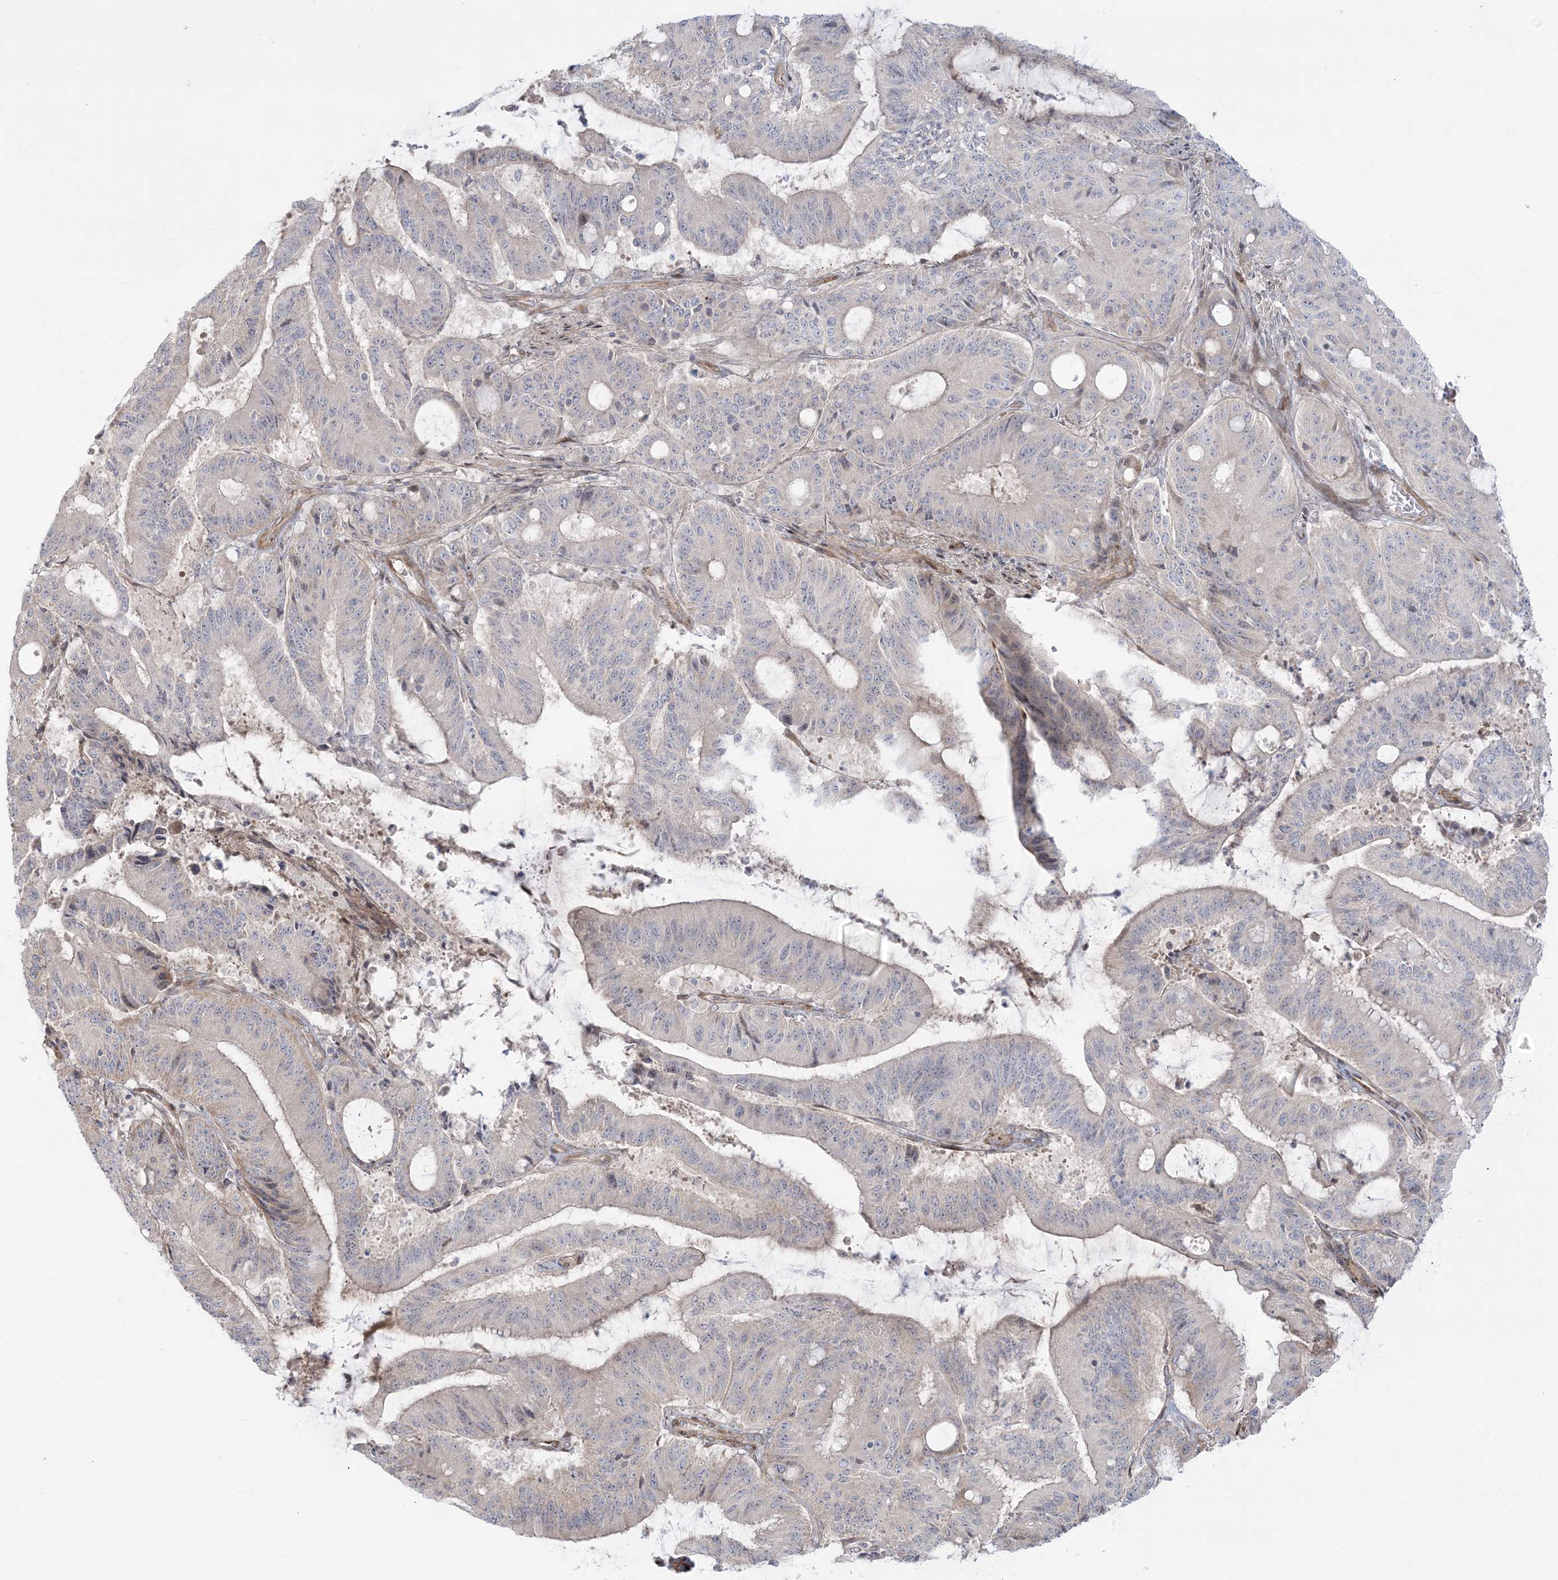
{"staining": {"intensity": "negative", "quantity": "none", "location": "none"}, "tissue": "liver cancer", "cell_type": "Tumor cells", "image_type": "cancer", "snomed": [{"axis": "morphology", "description": "Normal tissue, NOS"}, {"axis": "morphology", "description": "Cholangiocarcinoma"}, {"axis": "topography", "description": "Liver"}, {"axis": "topography", "description": "Peripheral nerve tissue"}], "caption": "There is no significant positivity in tumor cells of liver cholangiocarcinoma.", "gene": "NUDT9", "patient": {"sex": "female", "age": 73}}